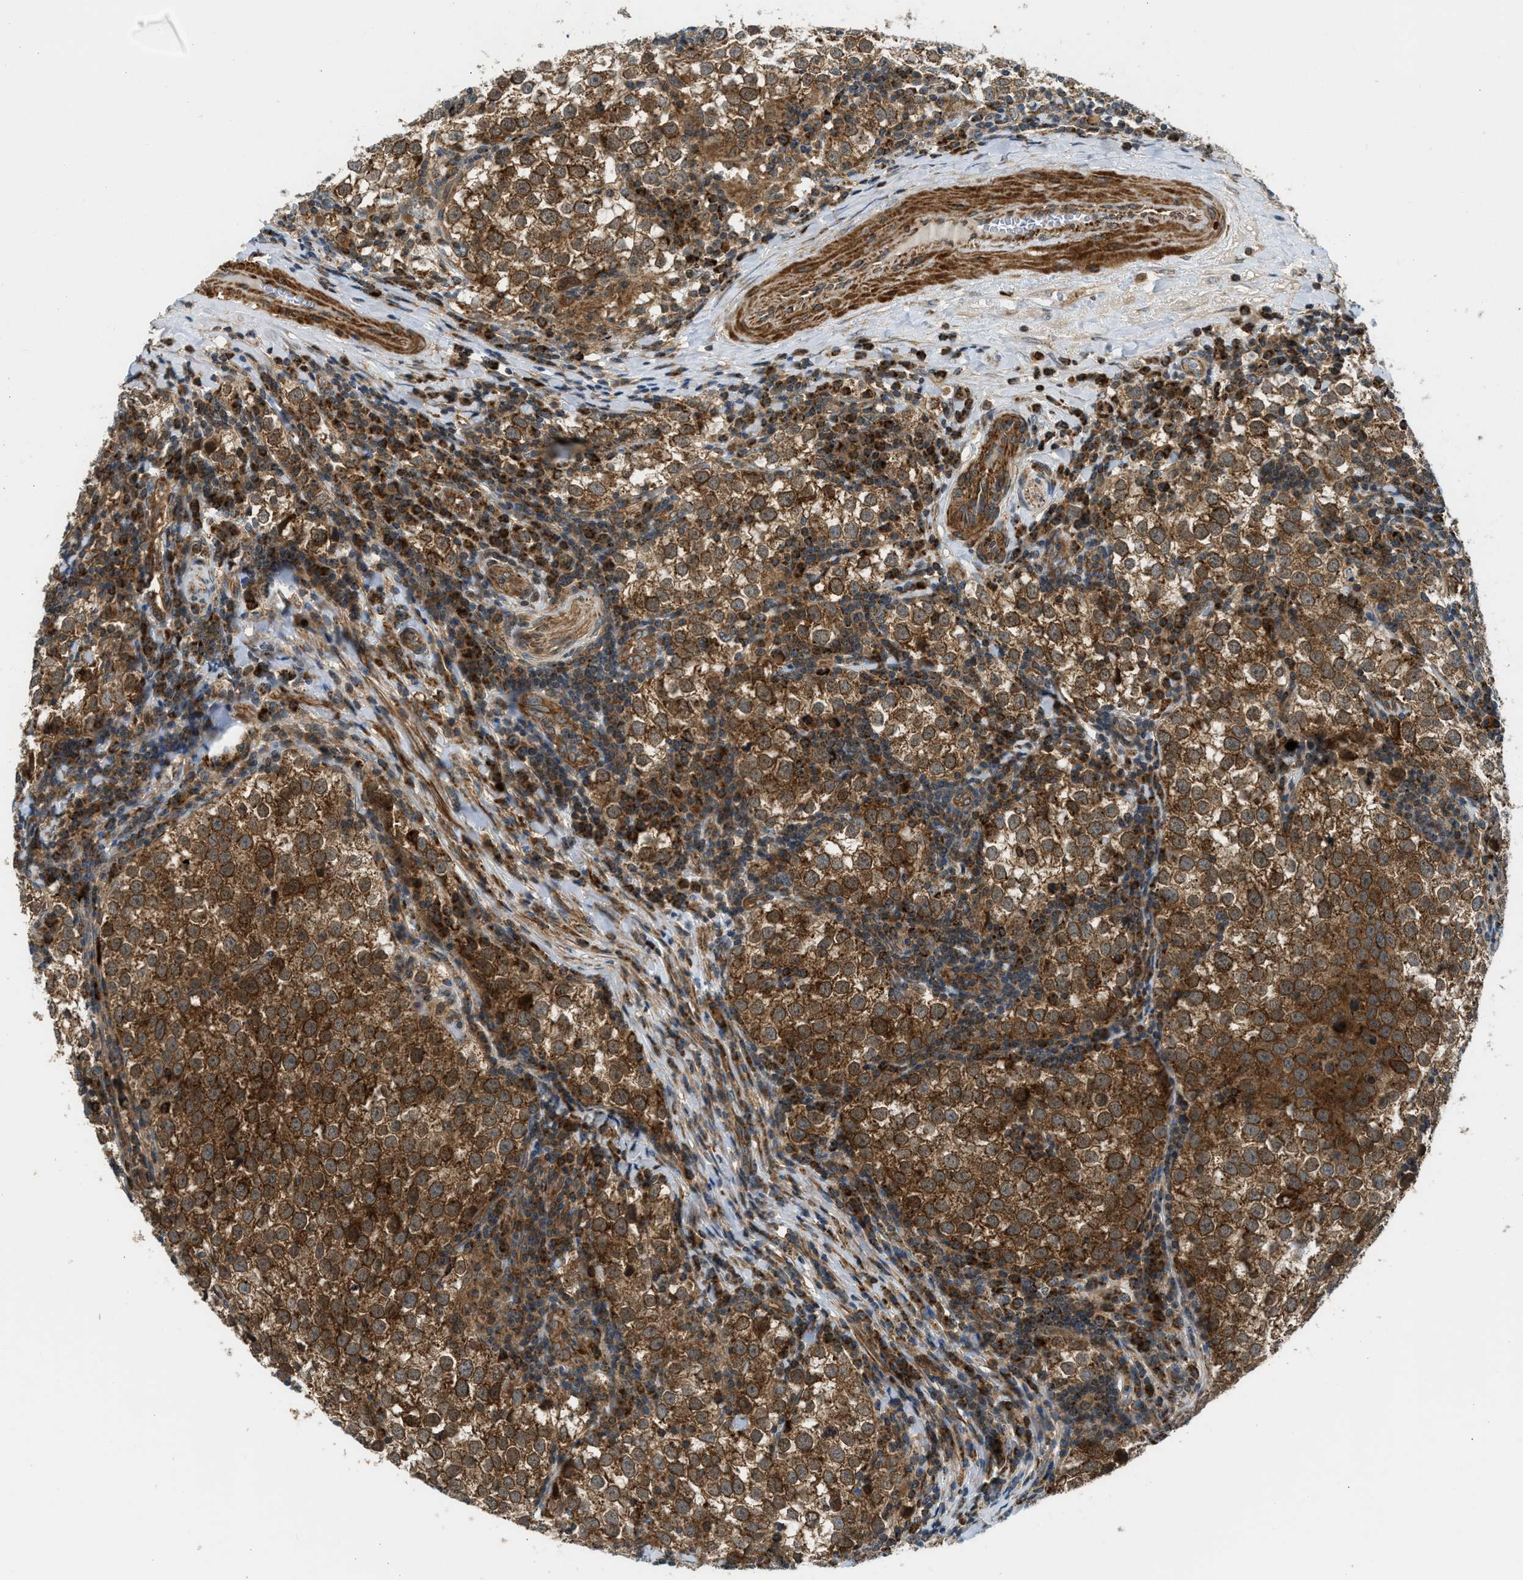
{"staining": {"intensity": "strong", "quantity": ">75%", "location": "cytoplasmic/membranous"}, "tissue": "testis cancer", "cell_type": "Tumor cells", "image_type": "cancer", "snomed": [{"axis": "morphology", "description": "Seminoma, NOS"}, {"axis": "morphology", "description": "Carcinoma, Embryonal, NOS"}, {"axis": "topography", "description": "Testis"}], "caption": "Protein expression analysis of embryonal carcinoma (testis) demonstrates strong cytoplasmic/membranous expression in about >75% of tumor cells.", "gene": "SESN2", "patient": {"sex": "male", "age": 36}}